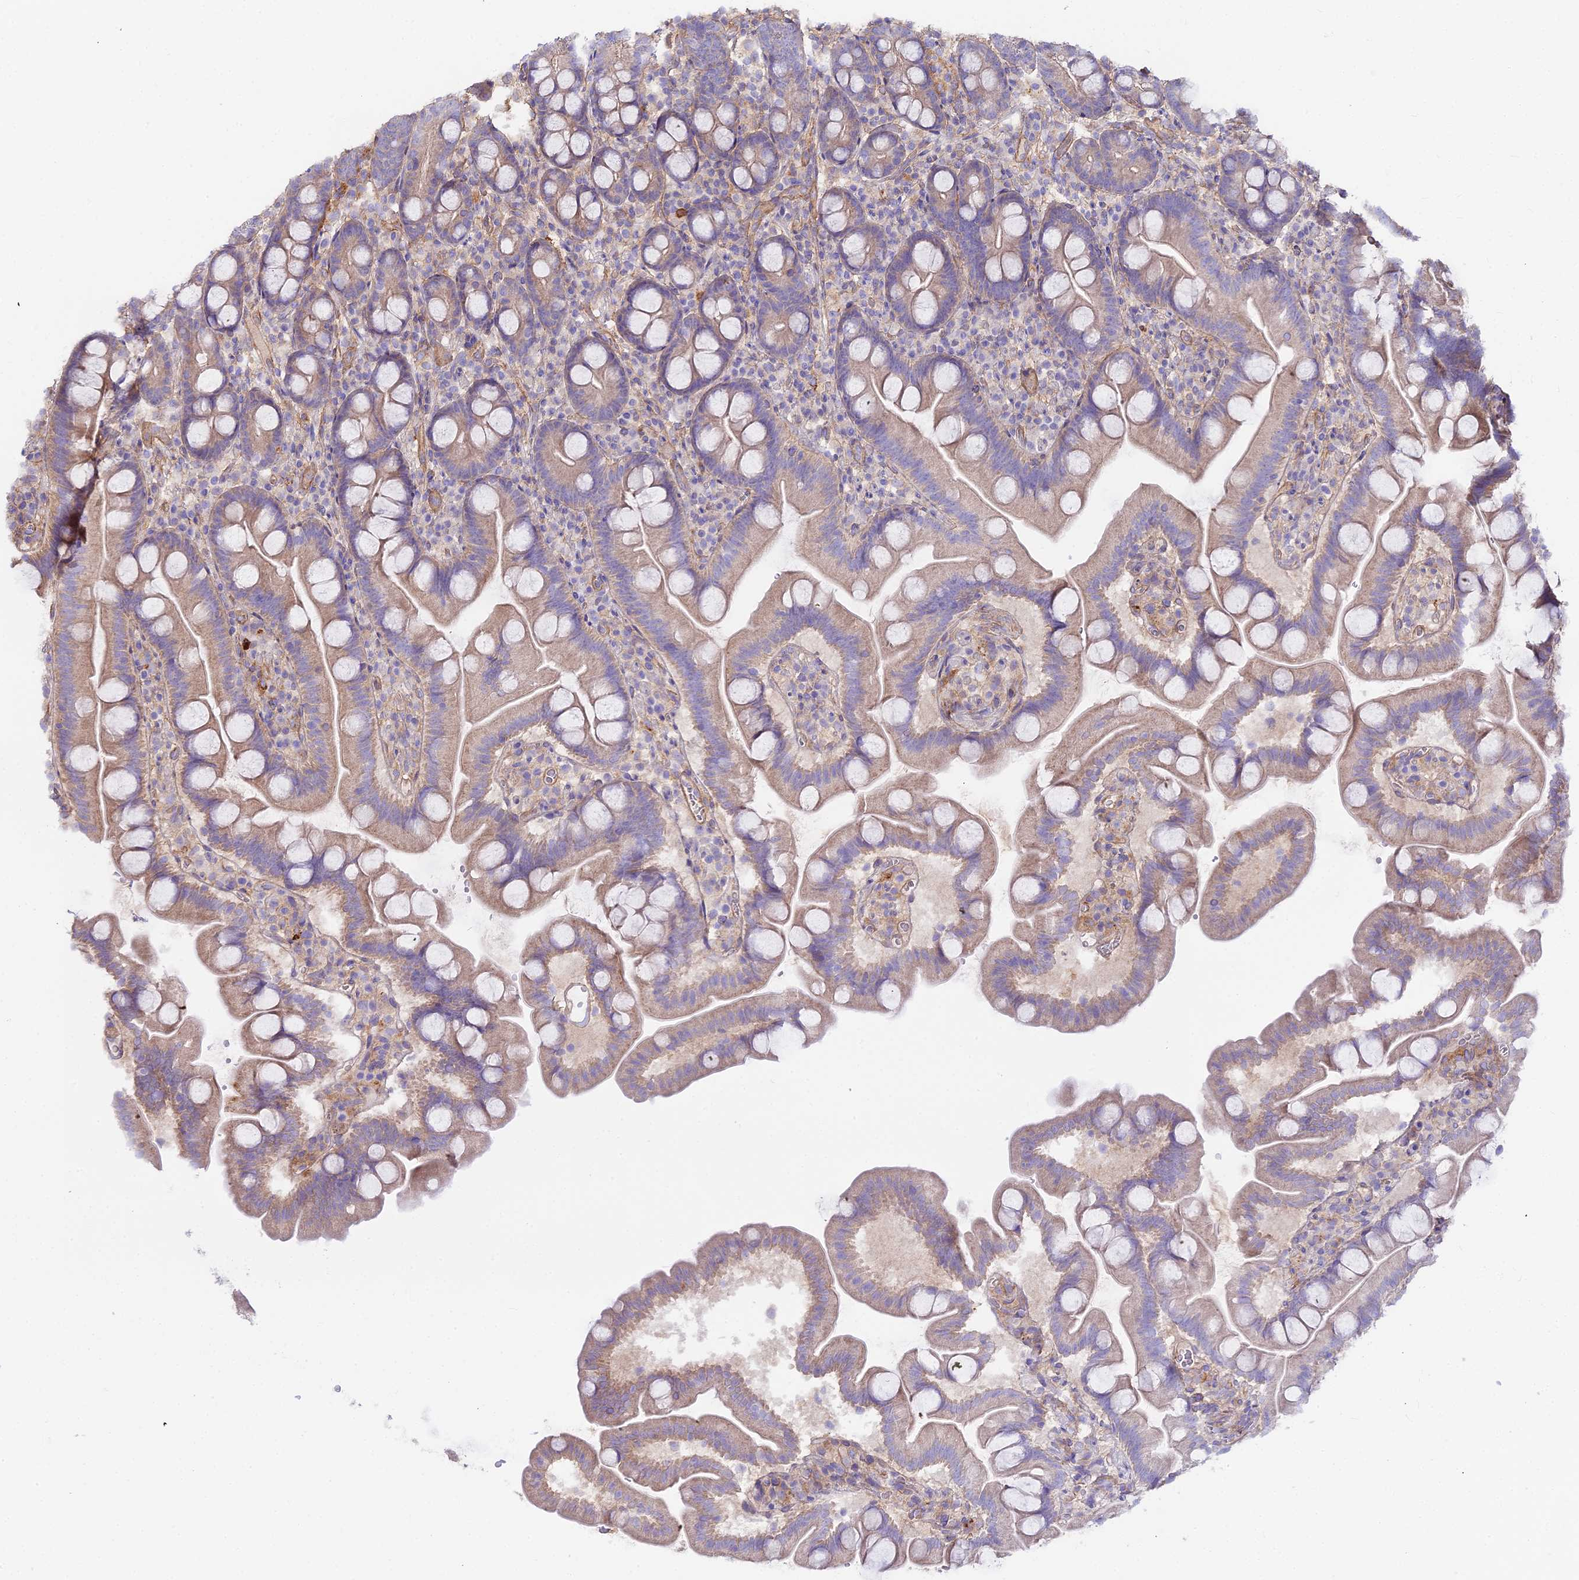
{"staining": {"intensity": "weak", "quantity": "25%-75%", "location": "cytoplasmic/membranous"}, "tissue": "small intestine", "cell_type": "Glandular cells", "image_type": "normal", "snomed": [{"axis": "morphology", "description": "Normal tissue, NOS"}, {"axis": "topography", "description": "Small intestine"}], "caption": "Brown immunohistochemical staining in unremarkable small intestine exhibits weak cytoplasmic/membranous expression in approximately 25%-75% of glandular cells. (Stains: DAB (3,3'-diaminobenzidine) in brown, nuclei in blue, Microscopy: brightfield microscopy at high magnification).", "gene": "GLYAT", "patient": {"sex": "female", "age": 68}}